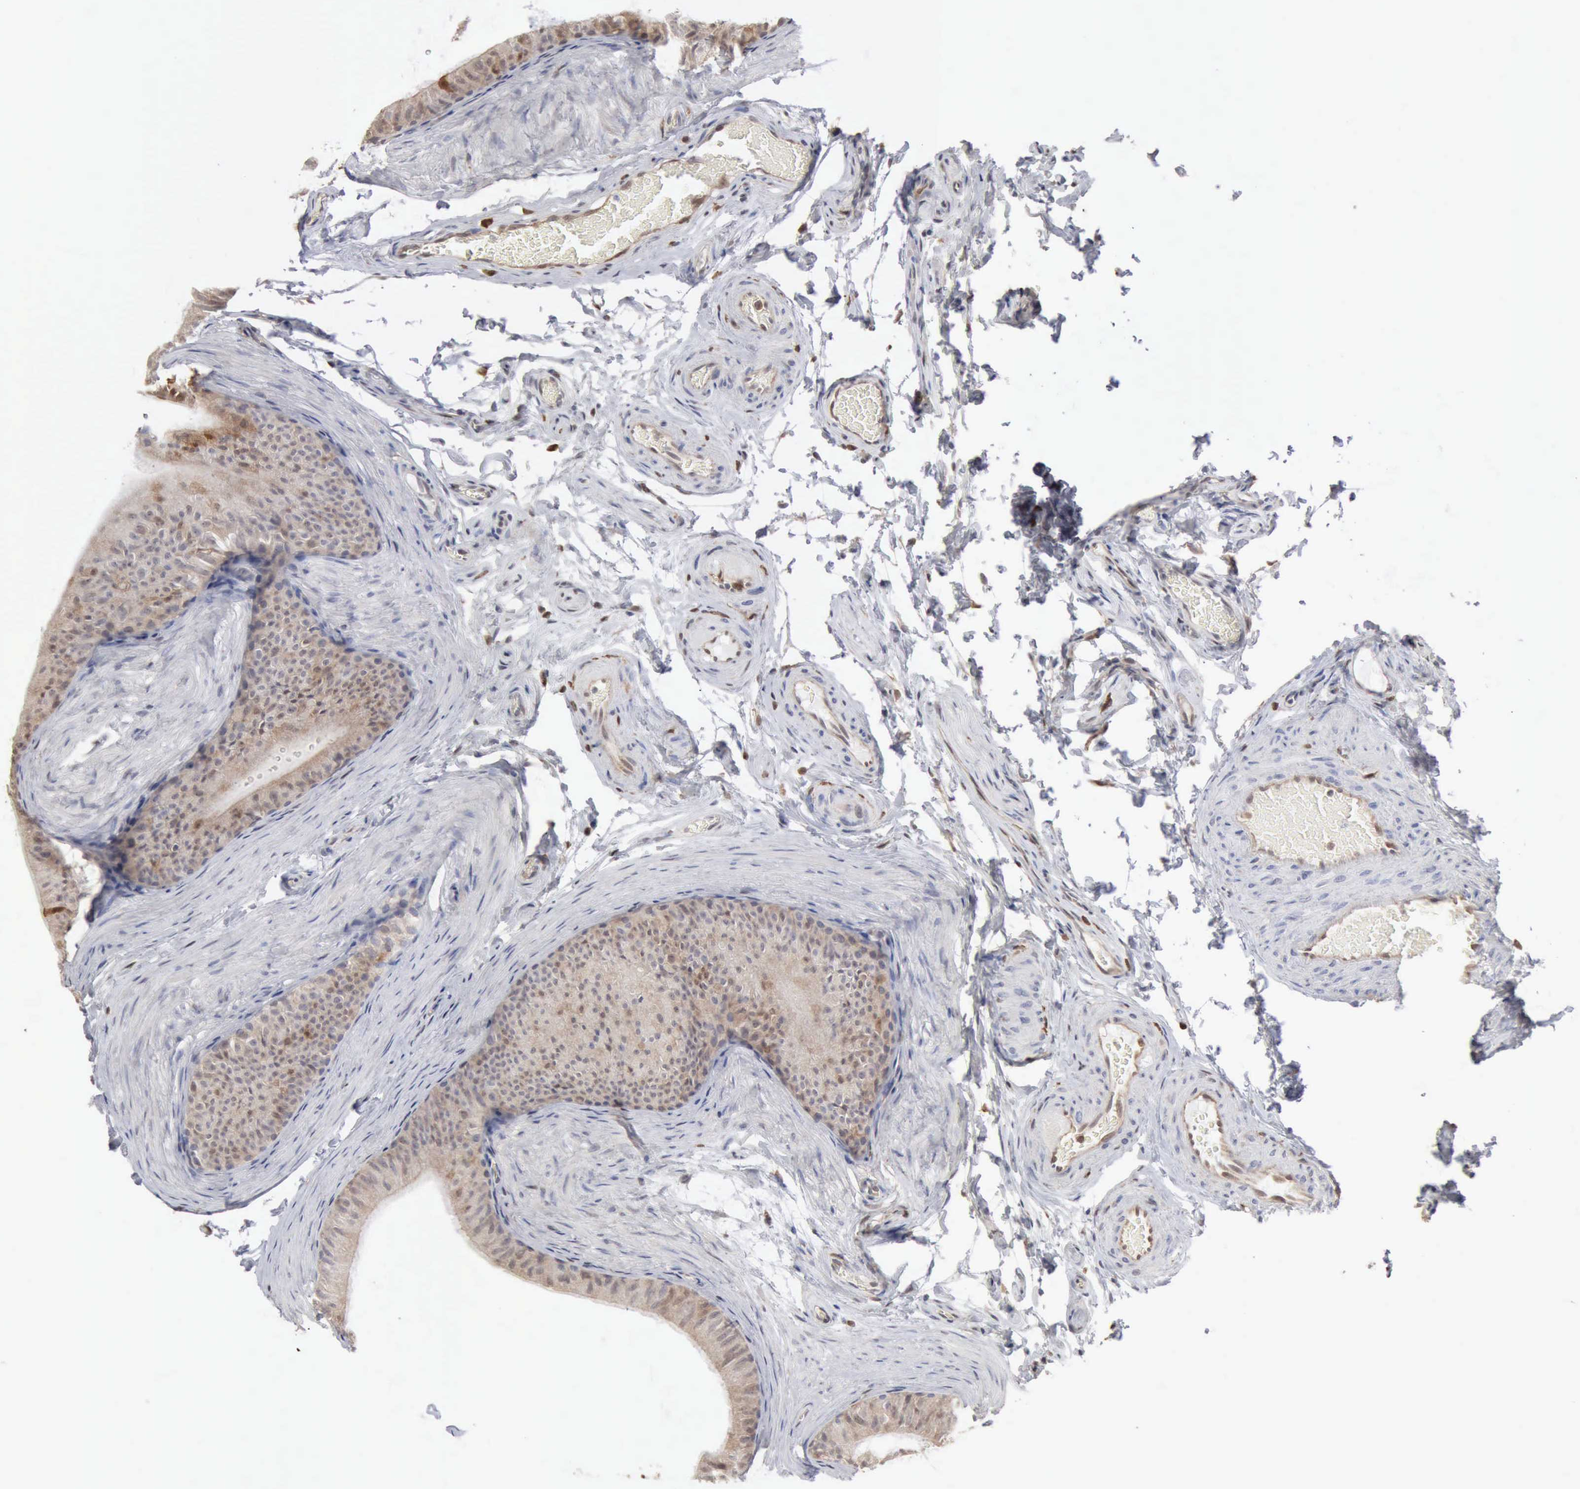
{"staining": {"intensity": "weak", "quantity": "25%-75%", "location": "cytoplasmic/membranous,nuclear"}, "tissue": "epididymis", "cell_type": "Glandular cells", "image_type": "normal", "snomed": [{"axis": "morphology", "description": "Normal tissue, NOS"}, {"axis": "topography", "description": "Testis"}, {"axis": "topography", "description": "Epididymis"}], "caption": "Immunohistochemical staining of benign epididymis exhibits weak cytoplasmic/membranous,nuclear protein expression in about 25%-75% of glandular cells. The protein of interest is shown in brown color, while the nuclei are stained blue.", "gene": "STAT1", "patient": {"sex": "male", "age": 36}}